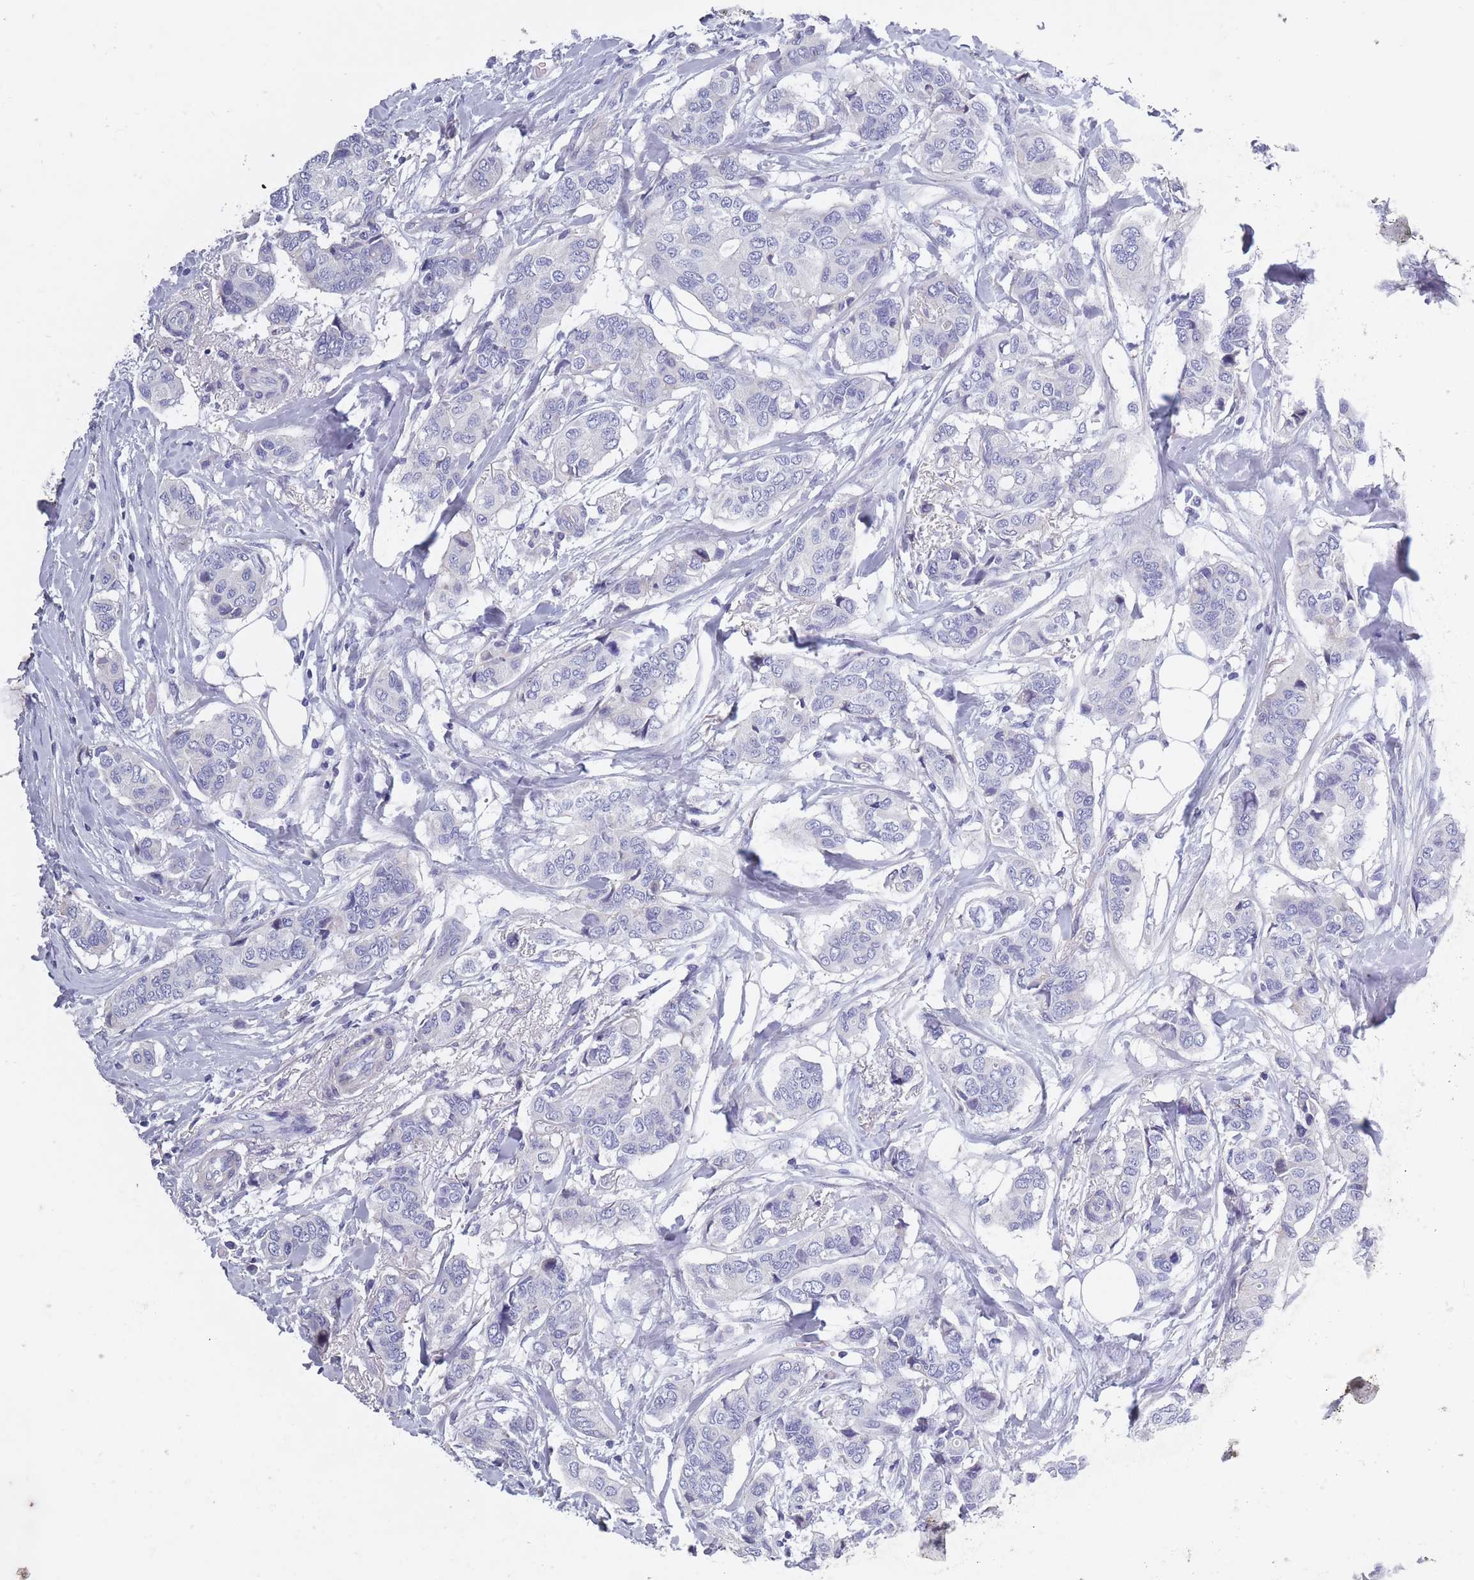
{"staining": {"intensity": "negative", "quantity": "none", "location": "none"}, "tissue": "breast cancer", "cell_type": "Tumor cells", "image_type": "cancer", "snomed": [{"axis": "morphology", "description": "Lobular carcinoma"}, {"axis": "topography", "description": "Breast"}], "caption": "Breast cancer stained for a protein using immunohistochemistry (IHC) demonstrates no positivity tumor cells.", "gene": "OR4C5", "patient": {"sex": "female", "age": 51}}